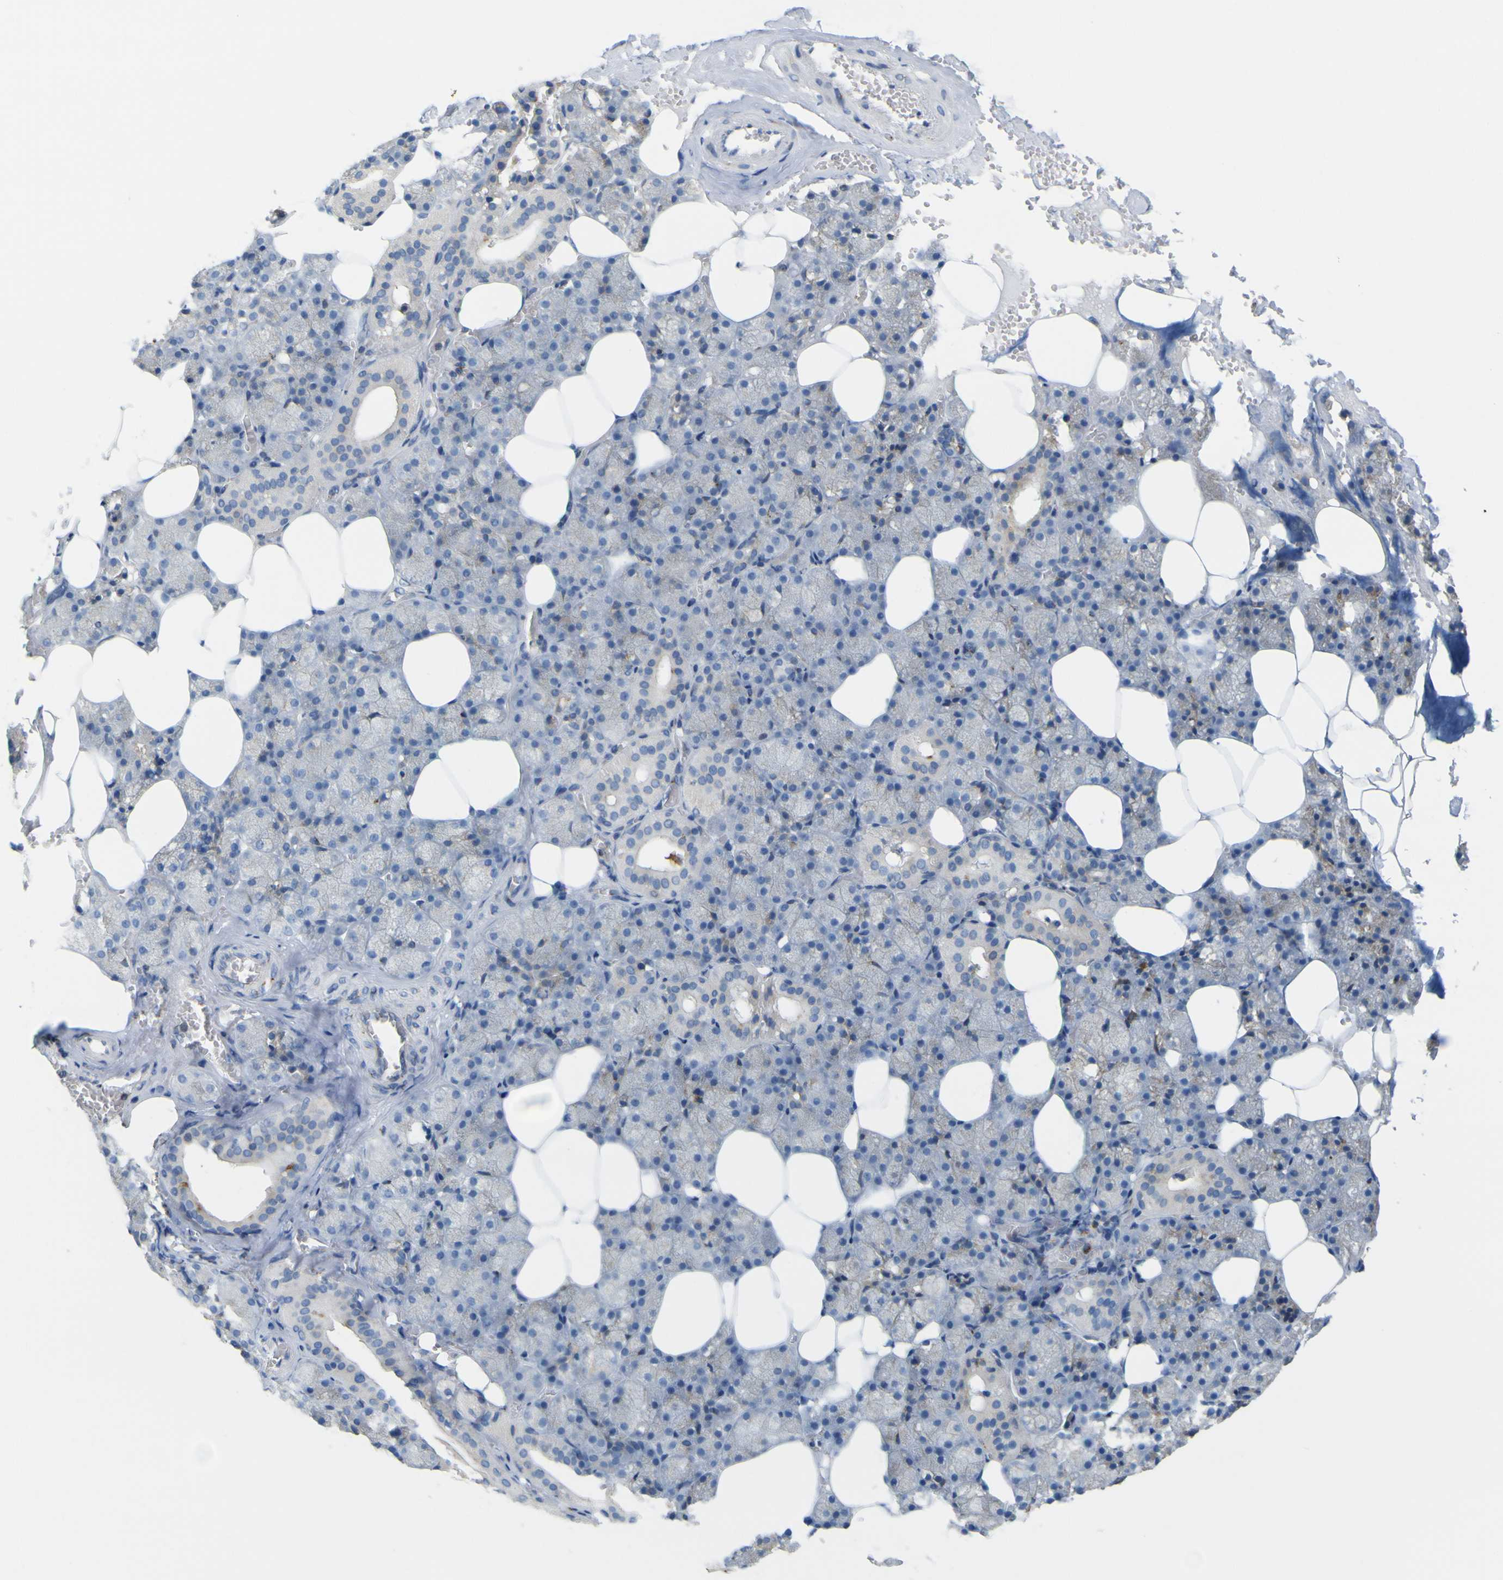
{"staining": {"intensity": "weak", "quantity": "25%-75%", "location": "cytoplasmic/membranous"}, "tissue": "salivary gland", "cell_type": "Glandular cells", "image_type": "normal", "snomed": [{"axis": "morphology", "description": "Normal tissue, NOS"}, {"axis": "topography", "description": "Salivary gland"}], "caption": "Weak cytoplasmic/membranous positivity for a protein is appreciated in about 25%-75% of glandular cells of normal salivary gland using immunohistochemistry.", "gene": "IGF2R", "patient": {"sex": "male", "age": 62}}